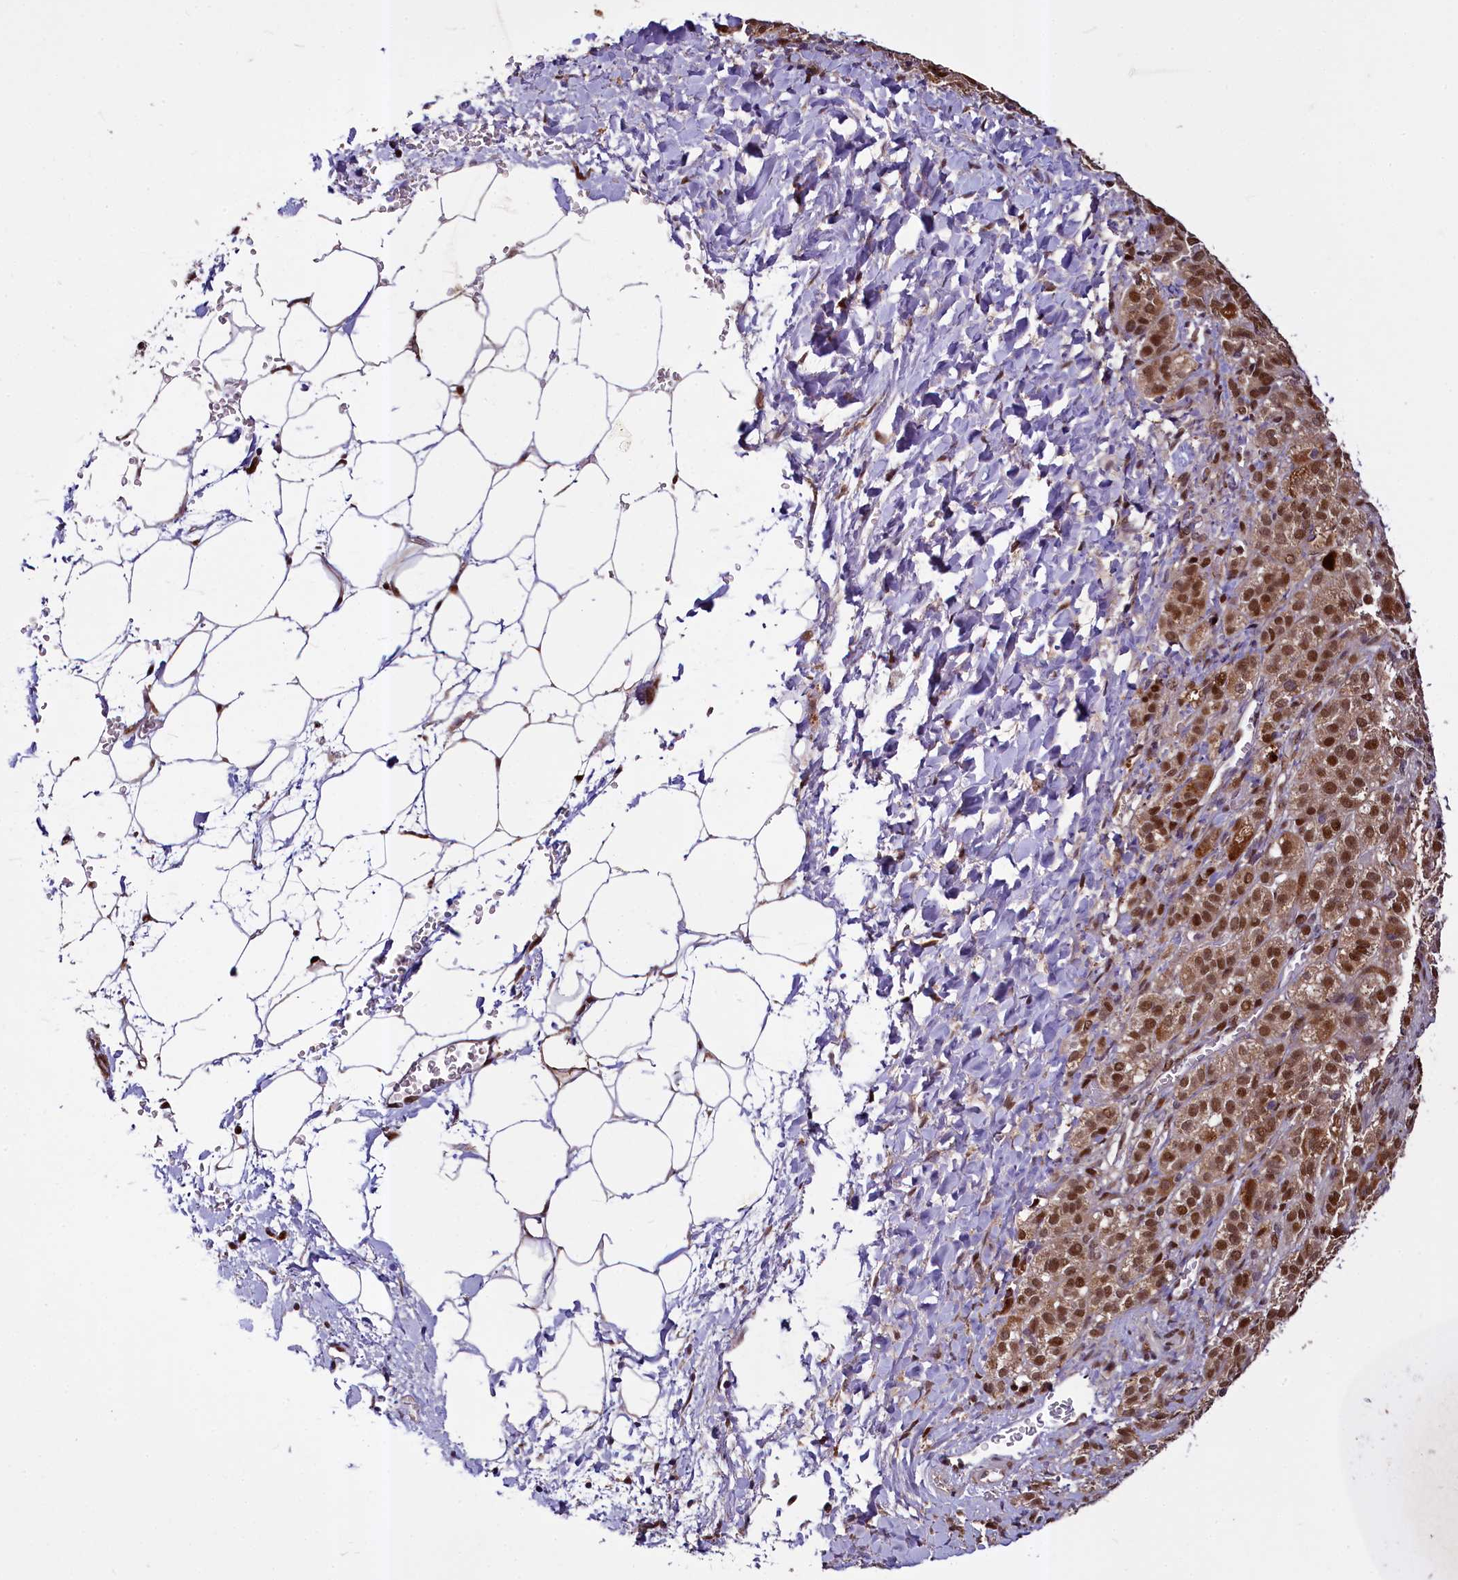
{"staining": {"intensity": "strong", "quantity": ">75%", "location": "nuclear"}, "tissue": "adrenal gland", "cell_type": "Glandular cells", "image_type": "normal", "snomed": [{"axis": "morphology", "description": "Normal tissue, NOS"}, {"axis": "topography", "description": "Adrenal gland"}], "caption": "Unremarkable adrenal gland exhibits strong nuclear positivity in approximately >75% of glandular cells, visualized by immunohistochemistry. Immunohistochemistry stains the protein of interest in brown and the nuclei are stained blue.", "gene": "MAML2", "patient": {"sex": "female", "age": 57}}